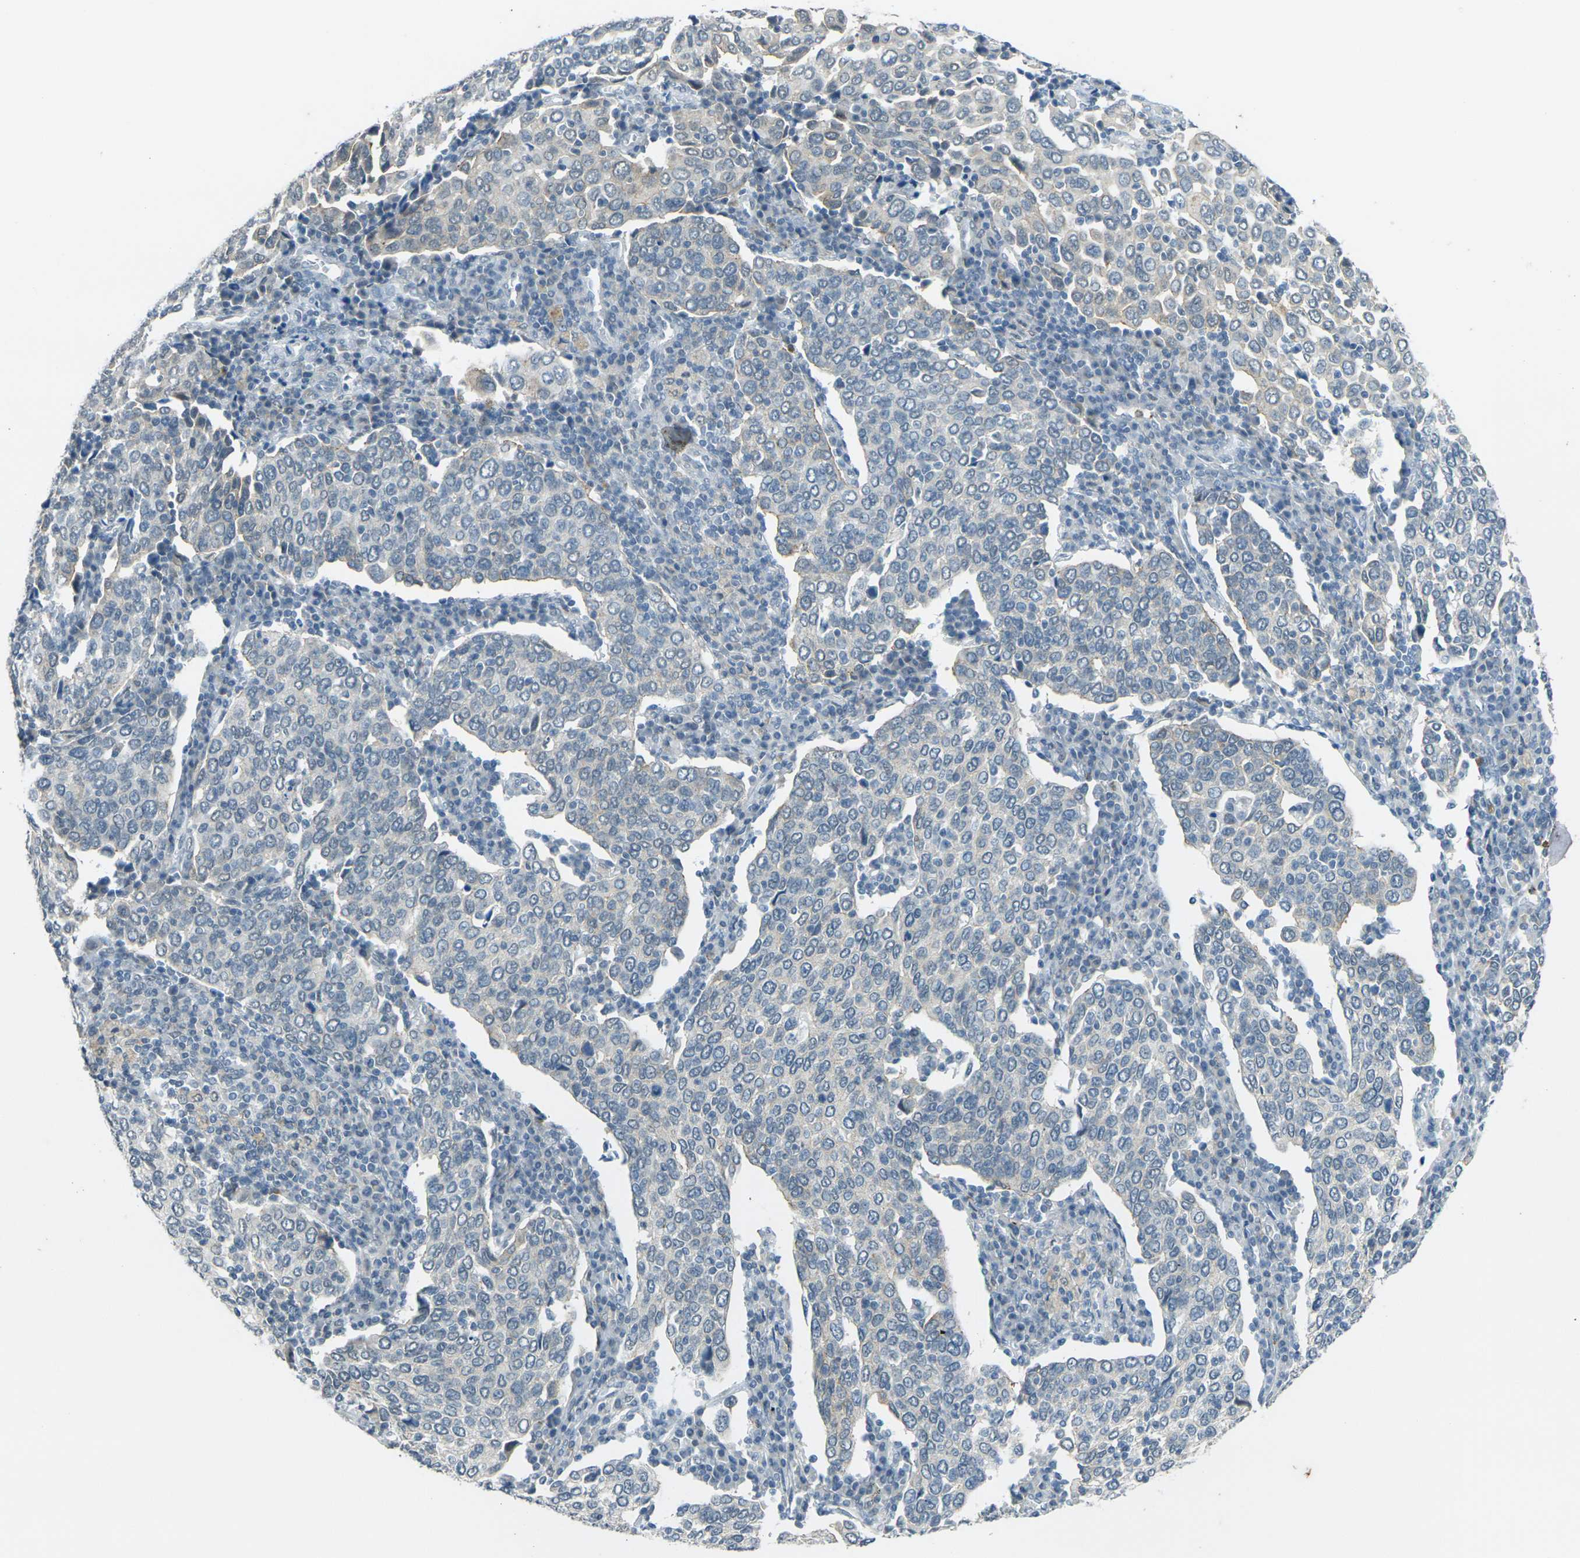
{"staining": {"intensity": "weak", "quantity": "<25%", "location": "cytoplasmic/membranous"}, "tissue": "cervical cancer", "cell_type": "Tumor cells", "image_type": "cancer", "snomed": [{"axis": "morphology", "description": "Squamous cell carcinoma, NOS"}, {"axis": "topography", "description": "Cervix"}], "caption": "A high-resolution micrograph shows IHC staining of cervical cancer, which reveals no significant staining in tumor cells.", "gene": "SPTBN2", "patient": {"sex": "female", "age": 40}}